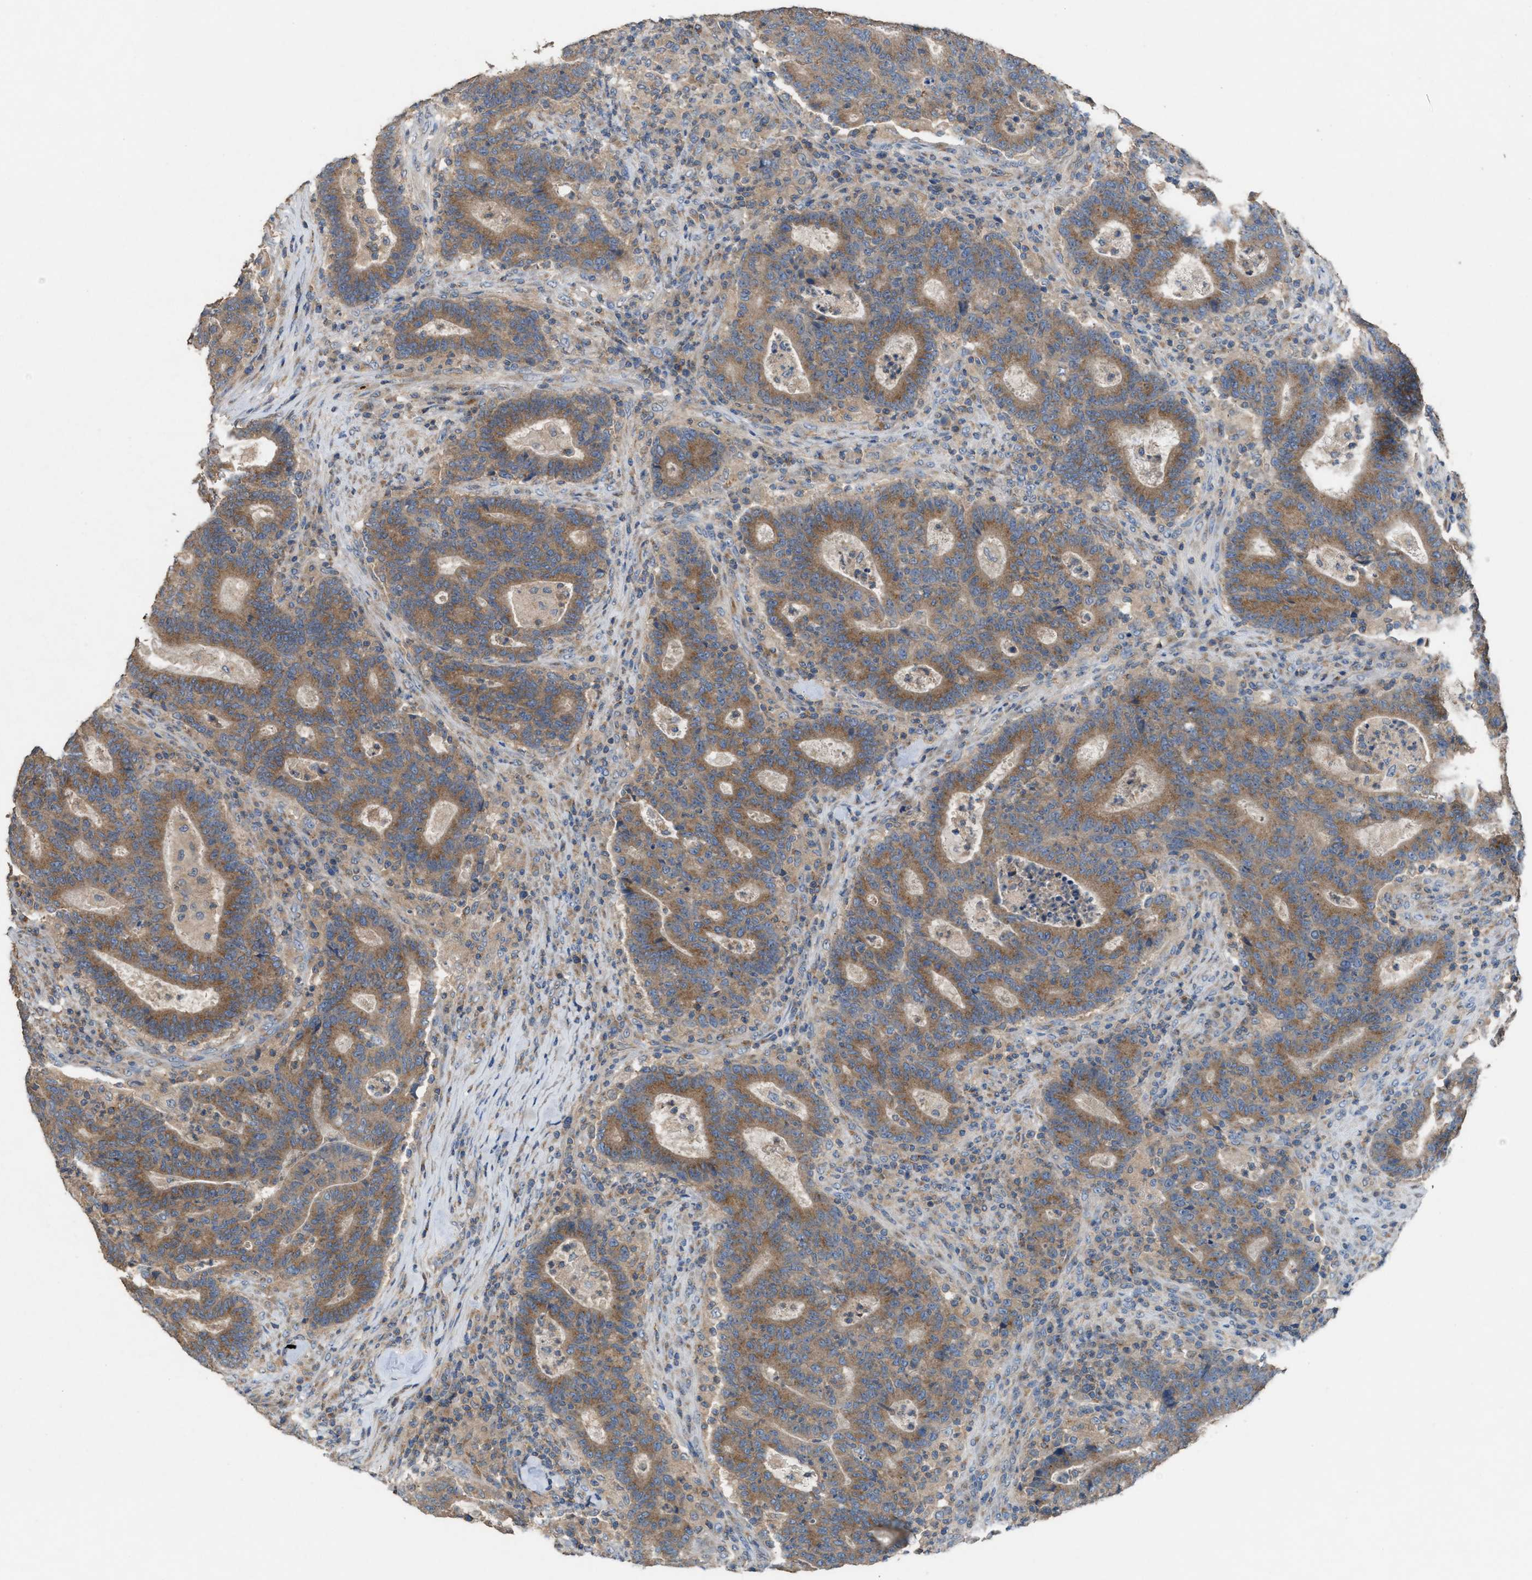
{"staining": {"intensity": "moderate", "quantity": ">75%", "location": "cytoplasmic/membranous"}, "tissue": "colorectal cancer", "cell_type": "Tumor cells", "image_type": "cancer", "snomed": [{"axis": "morphology", "description": "Adenocarcinoma, NOS"}, {"axis": "topography", "description": "Colon"}], "caption": "A micrograph of human adenocarcinoma (colorectal) stained for a protein reveals moderate cytoplasmic/membranous brown staining in tumor cells.", "gene": "TPK1", "patient": {"sex": "female", "age": 75}}